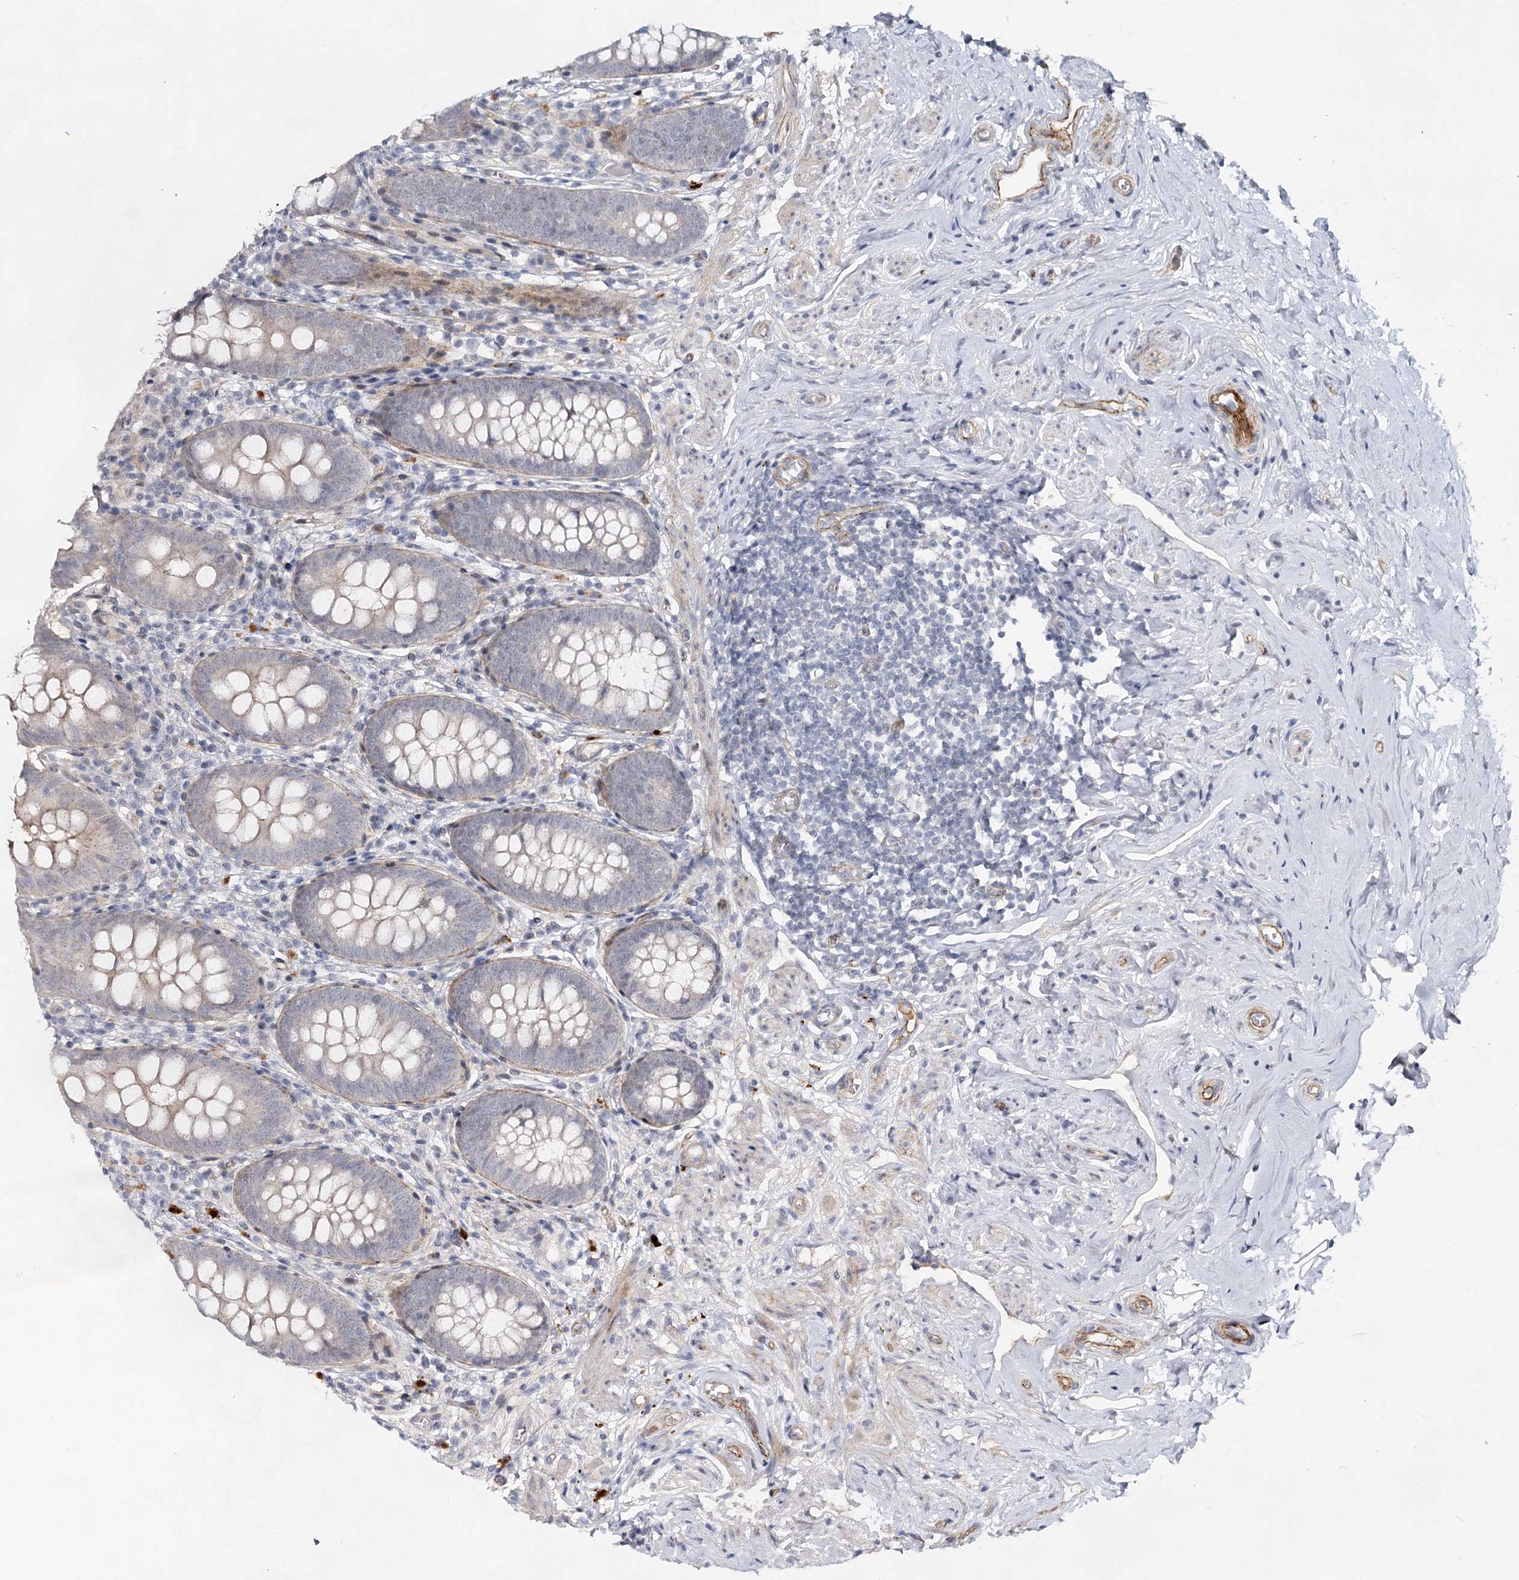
{"staining": {"intensity": "moderate", "quantity": "25%-75%", "location": "cytoplasmic/membranous"}, "tissue": "appendix", "cell_type": "Glandular cells", "image_type": "normal", "snomed": [{"axis": "morphology", "description": "Normal tissue, NOS"}, {"axis": "topography", "description": "Appendix"}], "caption": "IHC of unremarkable human appendix shows medium levels of moderate cytoplasmic/membranous staining in about 25%-75% of glandular cells. Nuclei are stained in blue.", "gene": "ATL2", "patient": {"sex": "female", "age": 51}}